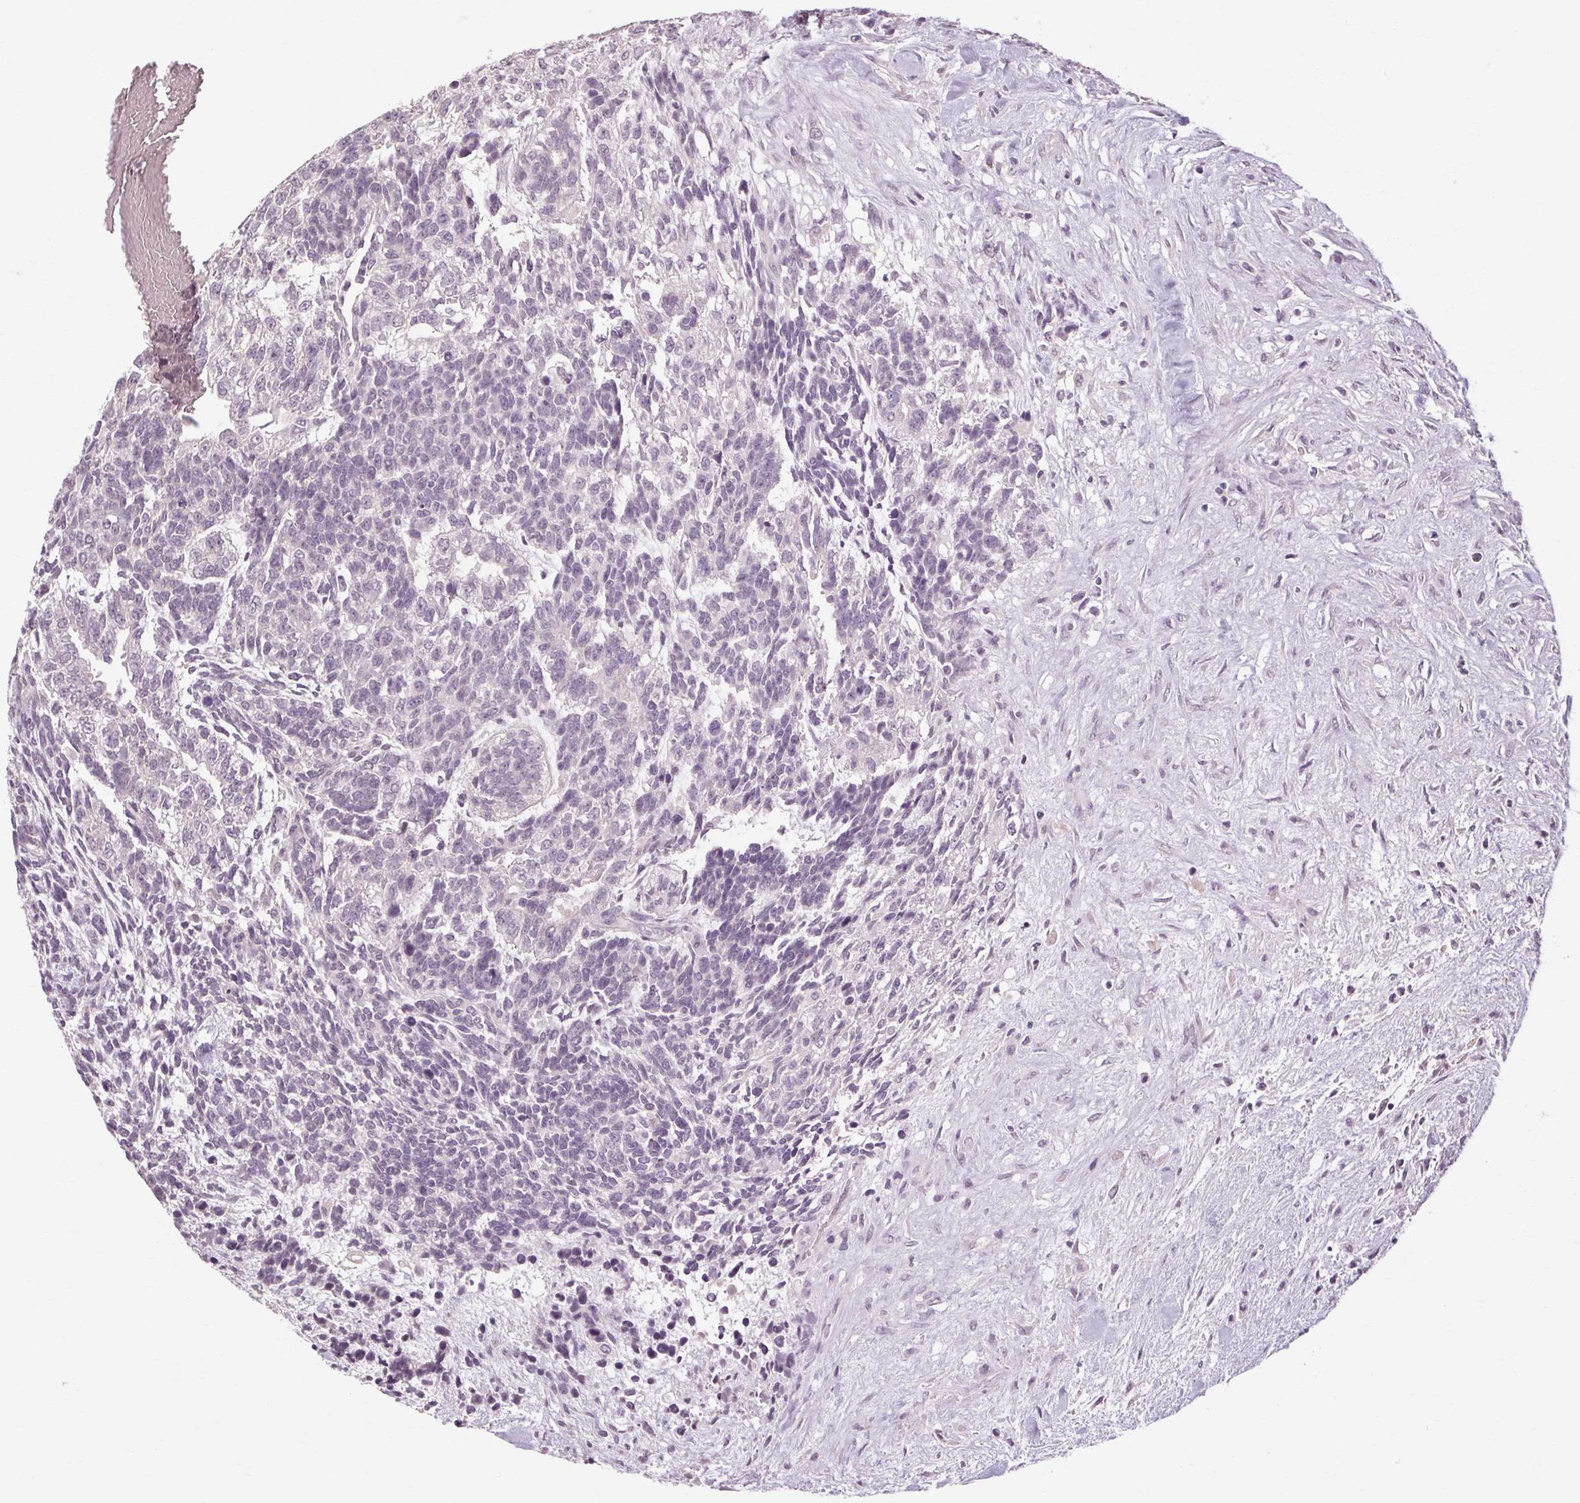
{"staining": {"intensity": "negative", "quantity": "none", "location": "none"}, "tissue": "testis cancer", "cell_type": "Tumor cells", "image_type": "cancer", "snomed": [{"axis": "morphology", "description": "Carcinoma, Embryonal, NOS"}, {"axis": "topography", "description": "Testis"}], "caption": "Tumor cells show no significant protein staining in testis cancer (embryonal carcinoma). The staining is performed using DAB (3,3'-diaminobenzidine) brown chromogen with nuclei counter-stained in using hematoxylin.", "gene": "POMC", "patient": {"sex": "male", "age": 23}}